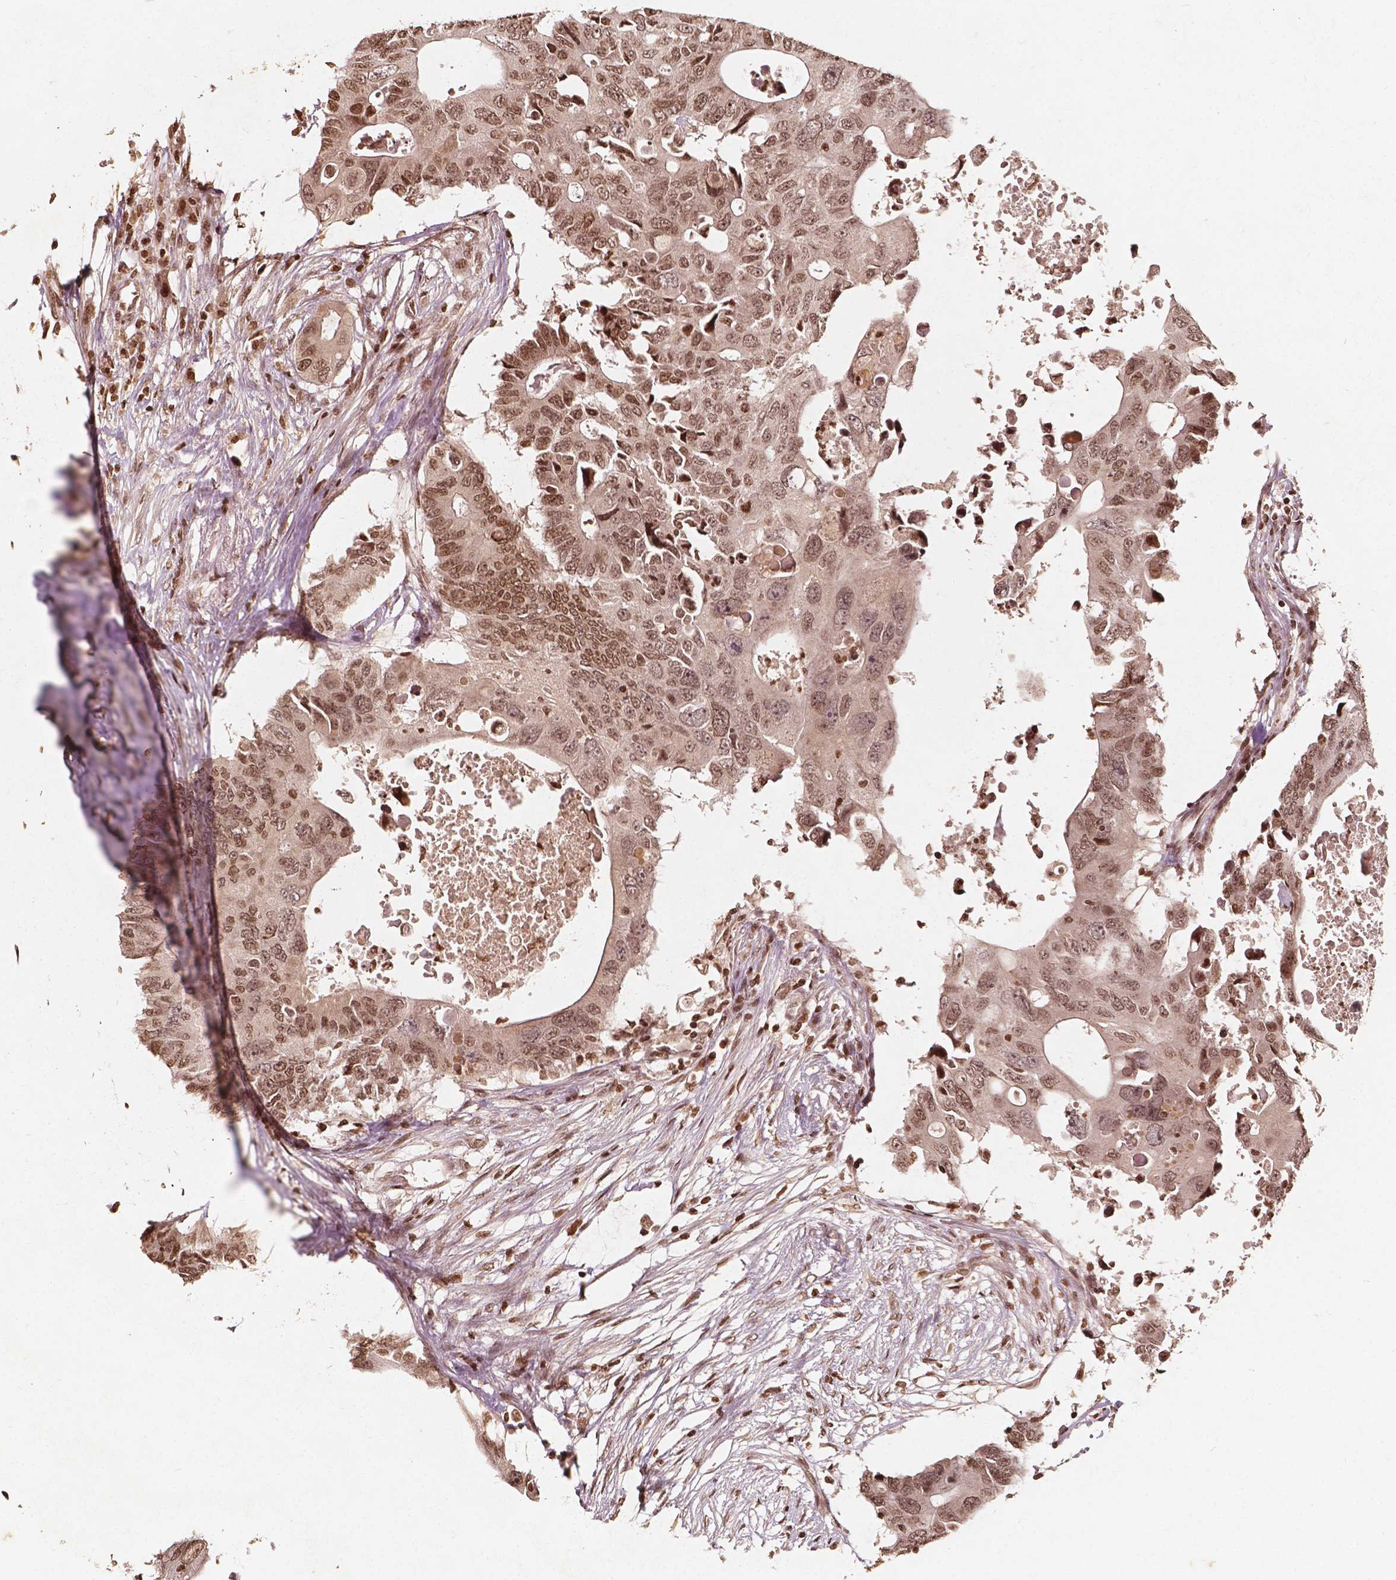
{"staining": {"intensity": "moderate", "quantity": ">75%", "location": "nuclear"}, "tissue": "colorectal cancer", "cell_type": "Tumor cells", "image_type": "cancer", "snomed": [{"axis": "morphology", "description": "Adenocarcinoma, NOS"}, {"axis": "topography", "description": "Colon"}], "caption": "Moderate nuclear positivity for a protein is appreciated in about >75% of tumor cells of colorectal adenocarcinoma using immunohistochemistry.", "gene": "H3C14", "patient": {"sex": "male", "age": 71}}